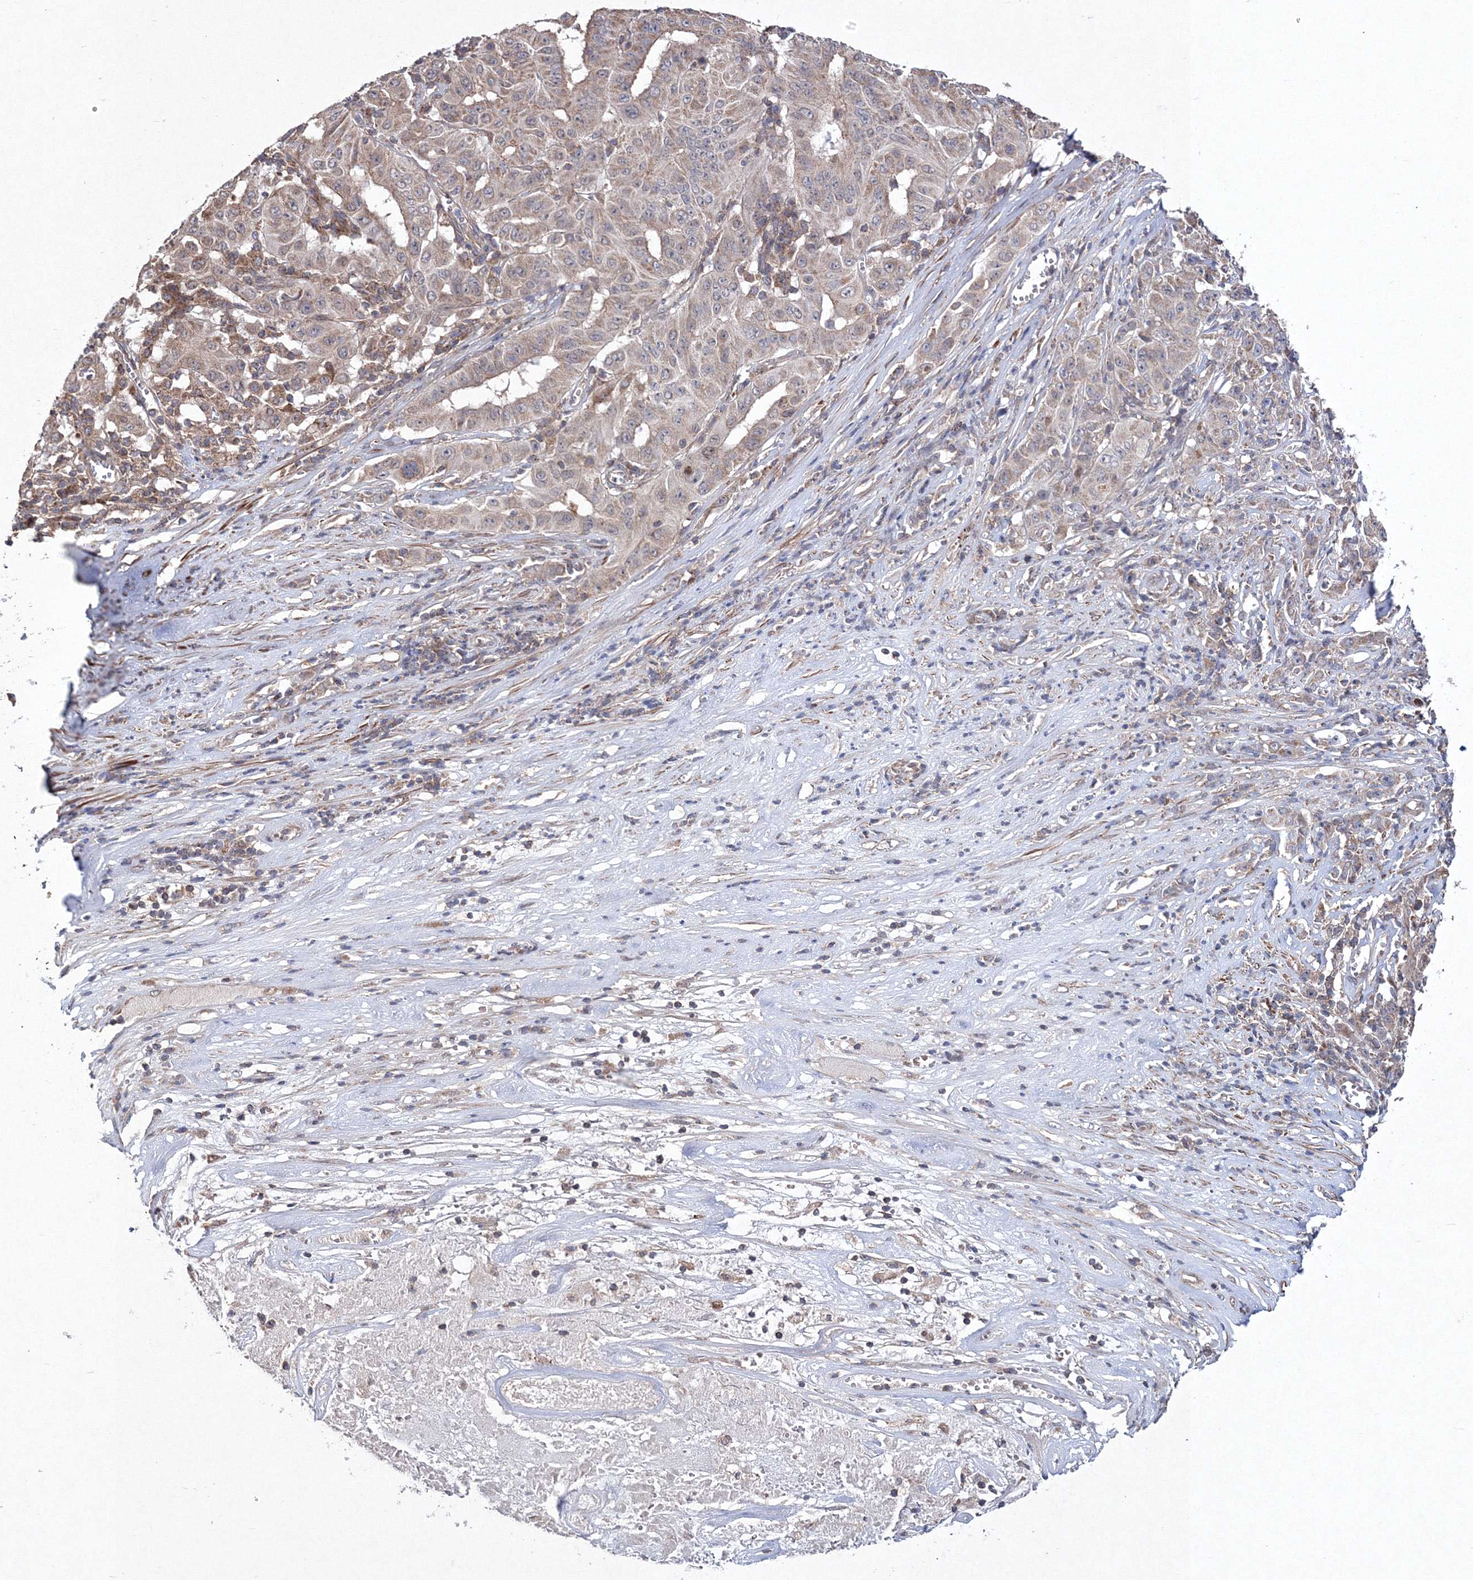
{"staining": {"intensity": "weak", "quantity": "<25%", "location": "cytoplasmic/membranous"}, "tissue": "pancreatic cancer", "cell_type": "Tumor cells", "image_type": "cancer", "snomed": [{"axis": "morphology", "description": "Adenocarcinoma, NOS"}, {"axis": "topography", "description": "Pancreas"}], "caption": "Tumor cells show no significant staining in pancreatic cancer (adenocarcinoma).", "gene": "PPP2R2B", "patient": {"sex": "male", "age": 63}}